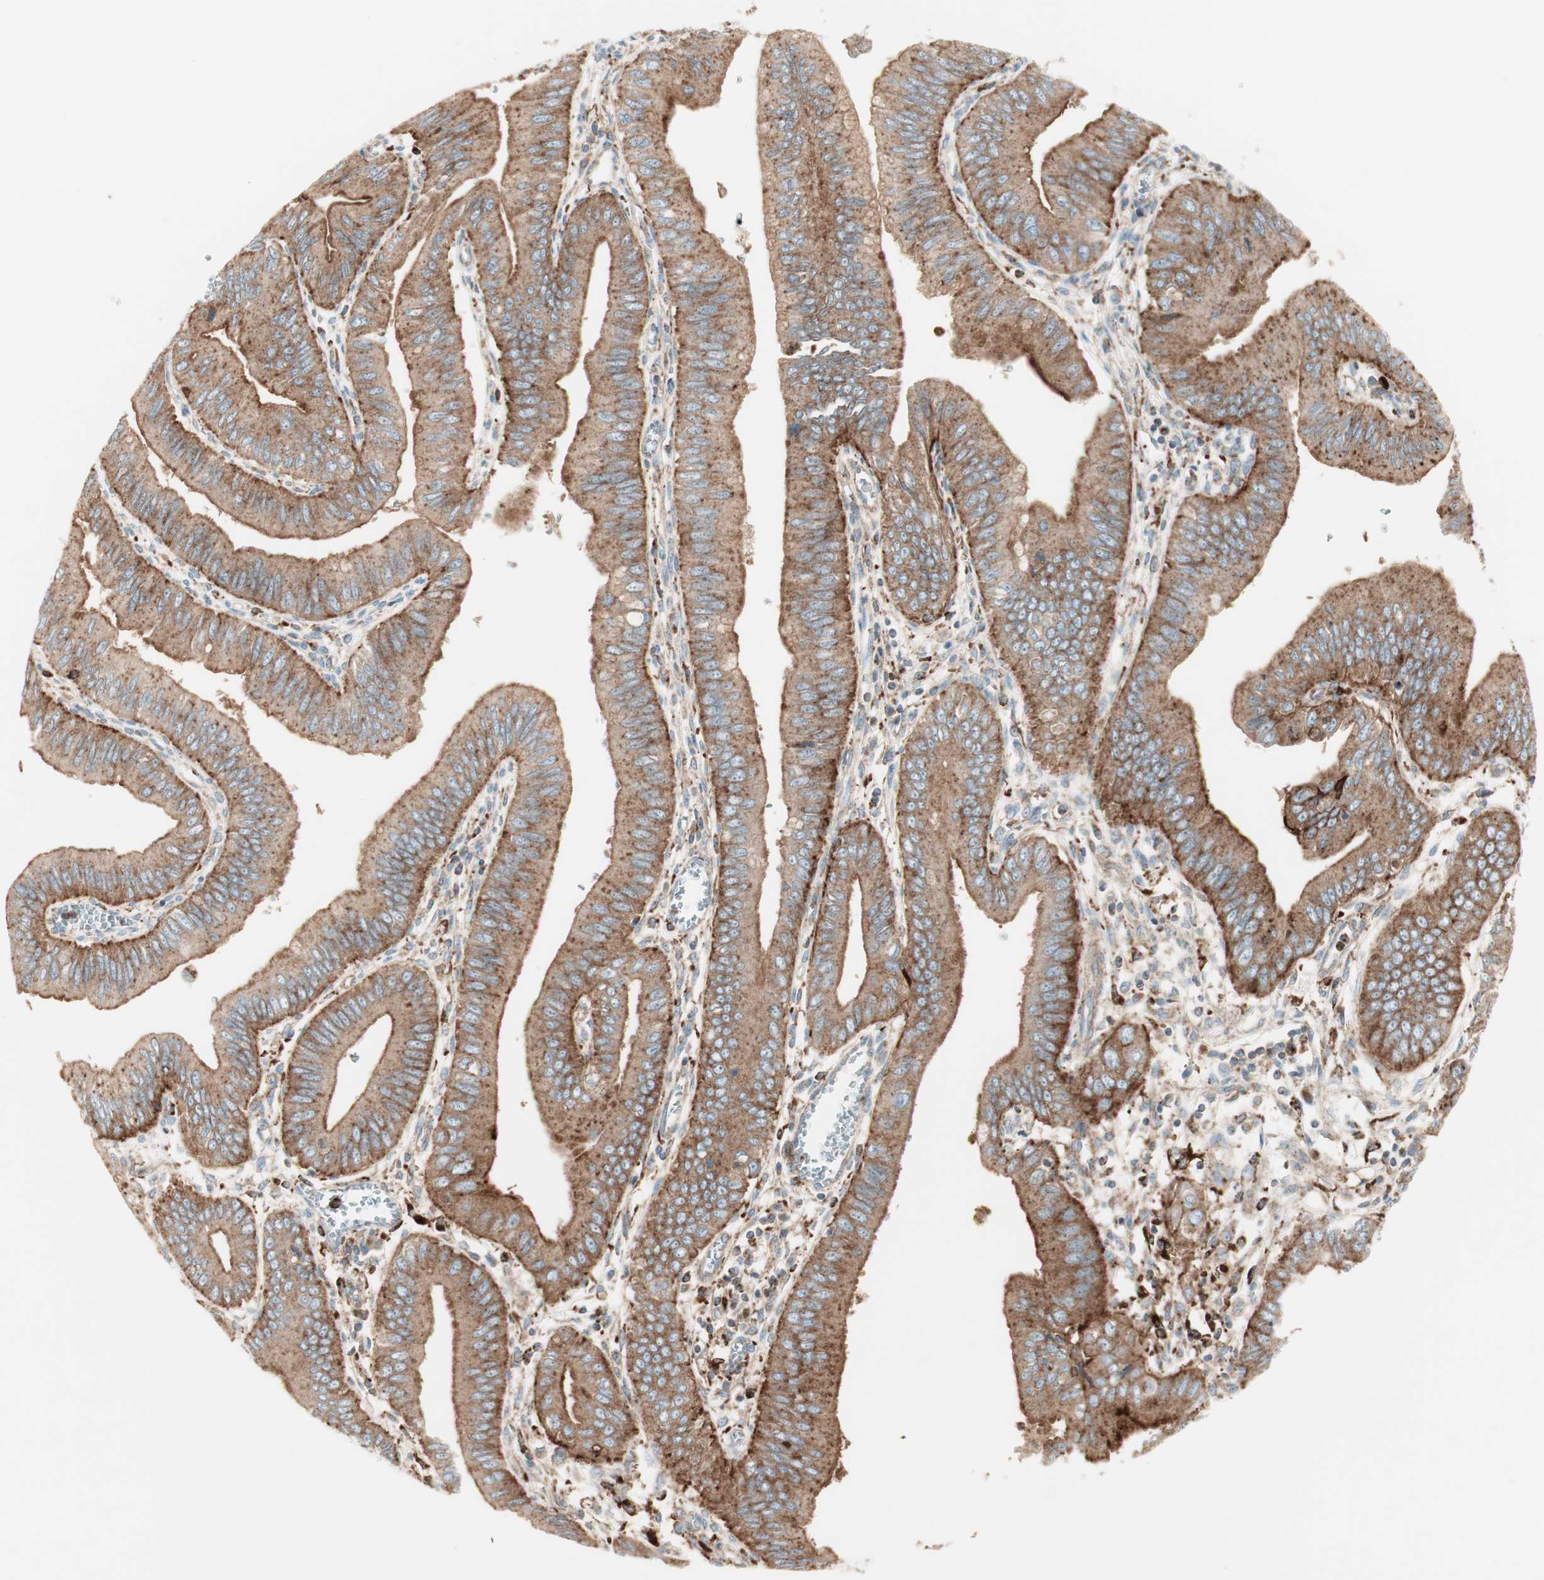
{"staining": {"intensity": "moderate", "quantity": ">75%", "location": "cytoplasmic/membranous"}, "tissue": "pancreatic cancer", "cell_type": "Tumor cells", "image_type": "cancer", "snomed": [{"axis": "morphology", "description": "Normal tissue, NOS"}, {"axis": "topography", "description": "Lymph node"}], "caption": "The histopathology image reveals immunohistochemical staining of pancreatic cancer. There is moderate cytoplasmic/membranous positivity is present in about >75% of tumor cells.", "gene": "ATP6V1G1", "patient": {"sex": "male", "age": 50}}